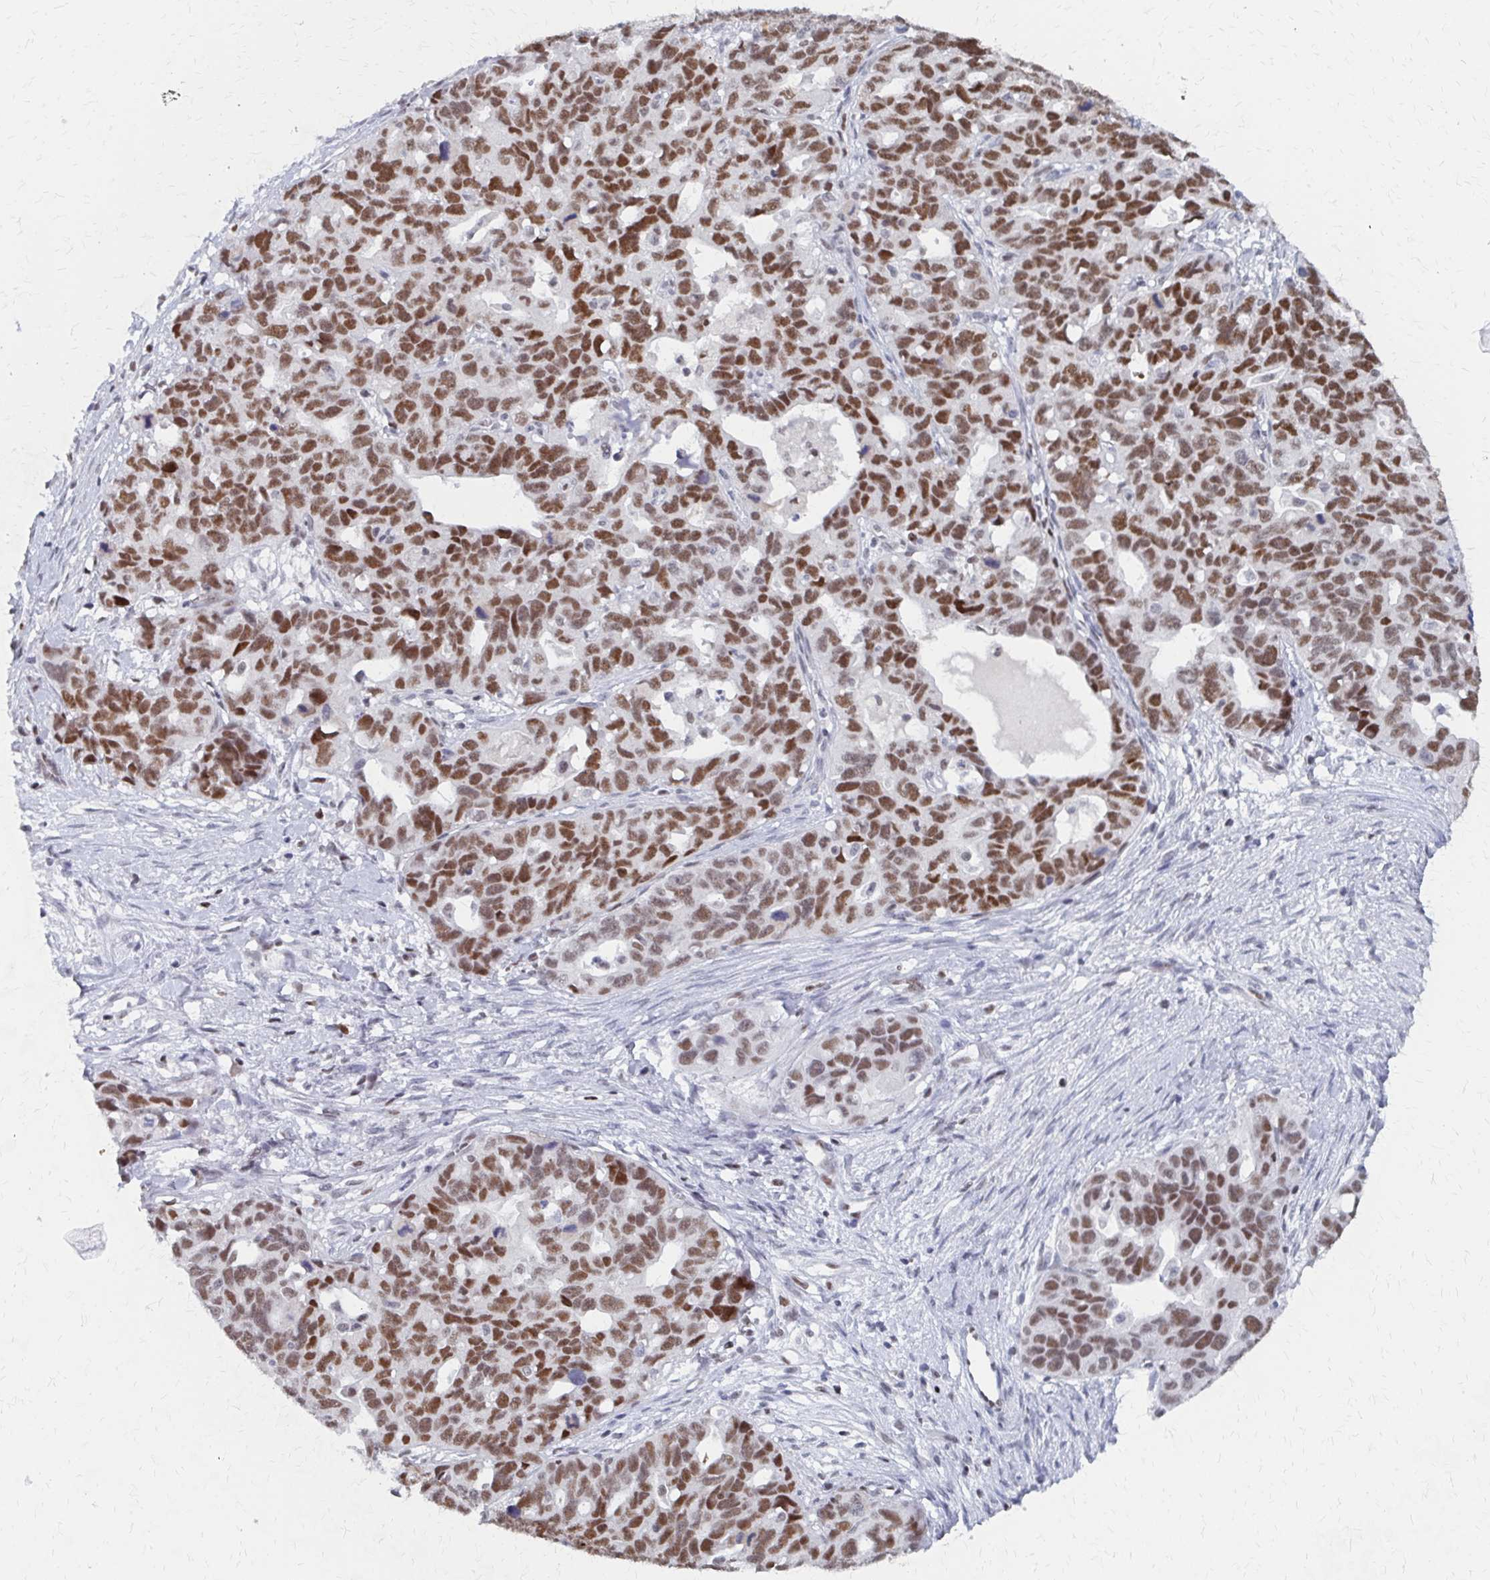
{"staining": {"intensity": "moderate", "quantity": ">75%", "location": "nuclear"}, "tissue": "ovarian cancer", "cell_type": "Tumor cells", "image_type": "cancer", "snomed": [{"axis": "morphology", "description": "Cystadenocarcinoma, serous, NOS"}, {"axis": "topography", "description": "Ovary"}], "caption": "Approximately >75% of tumor cells in ovarian cancer demonstrate moderate nuclear protein expression as visualized by brown immunohistochemical staining.", "gene": "CDIN1", "patient": {"sex": "female", "age": 69}}